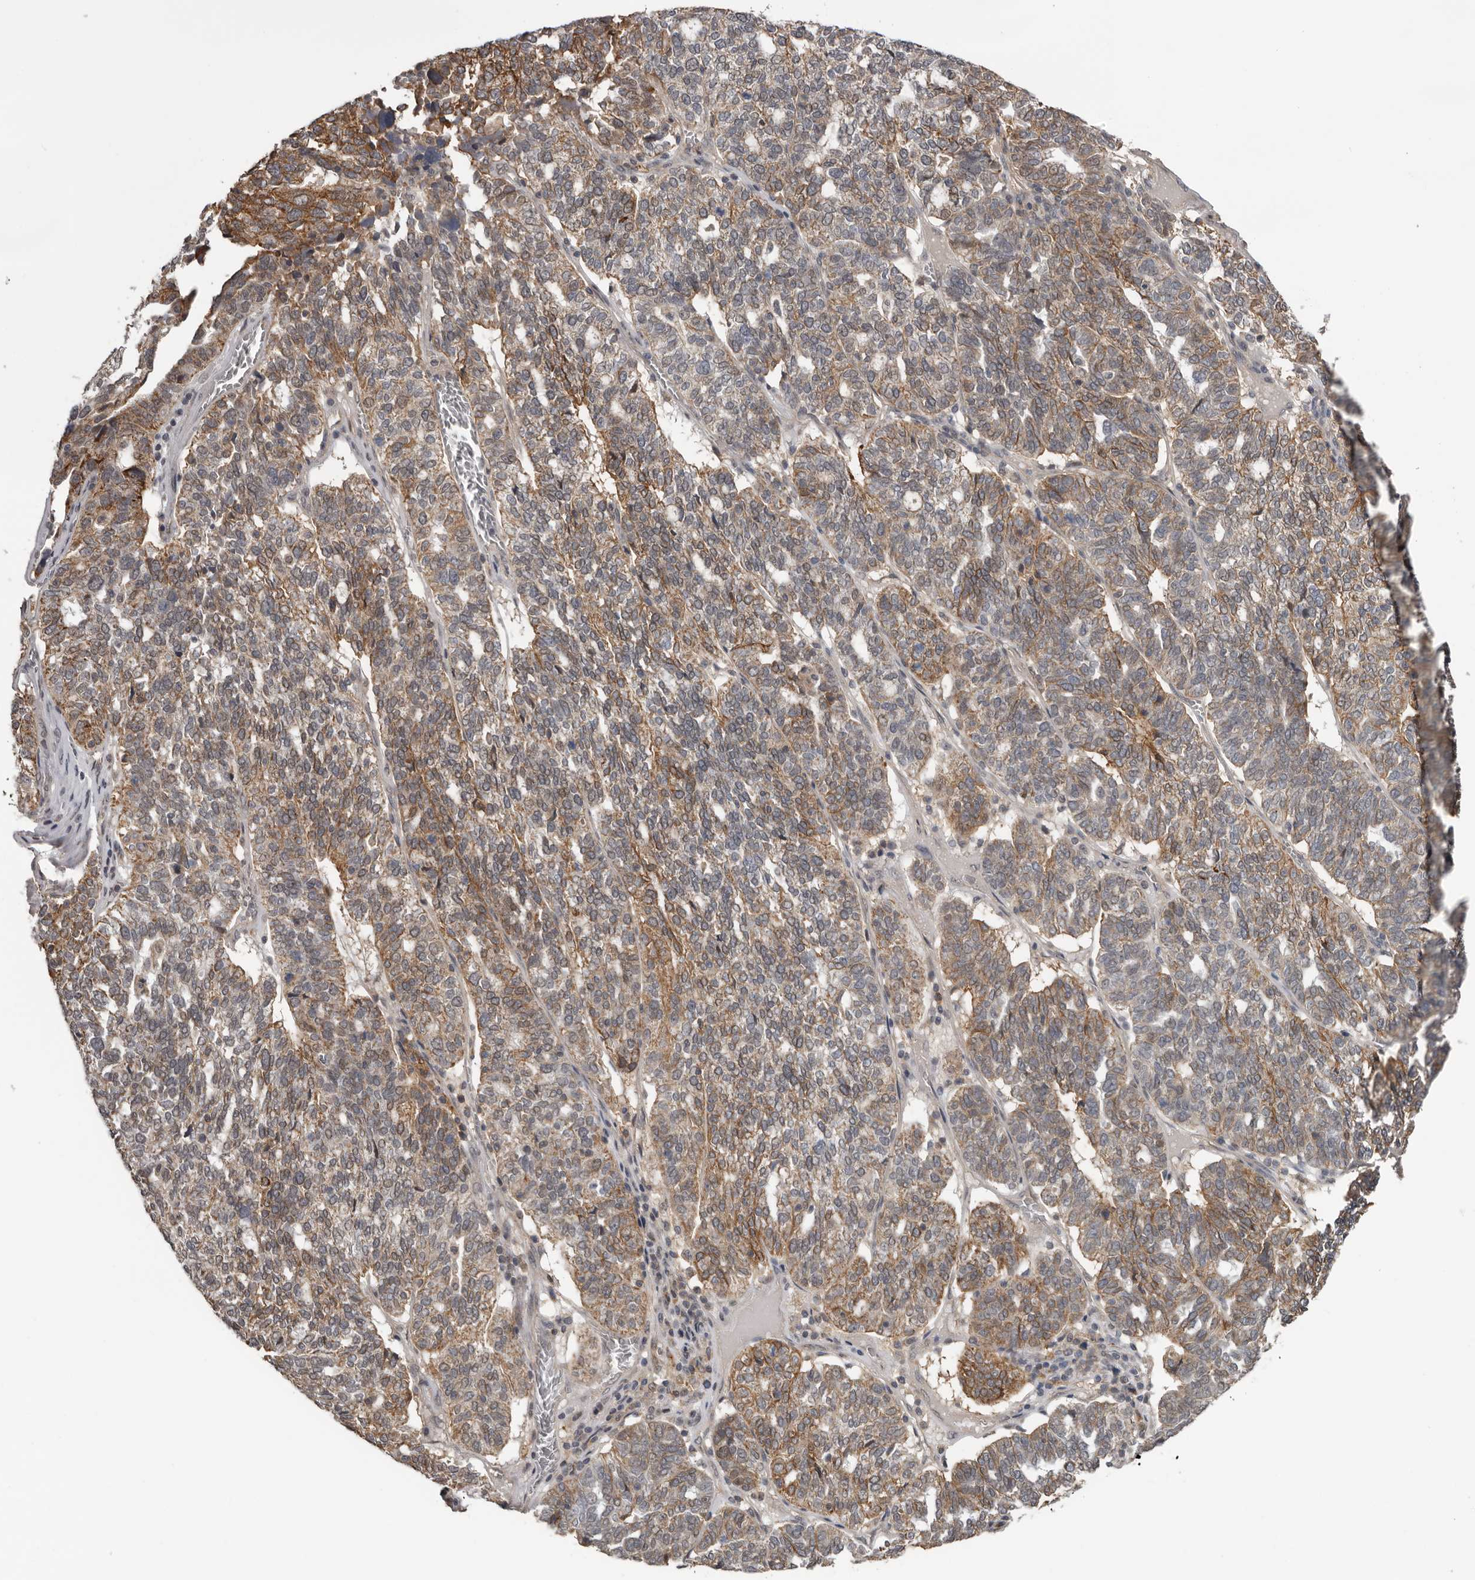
{"staining": {"intensity": "moderate", "quantity": "25%-75%", "location": "cytoplasmic/membranous"}, "tissue": "ovarian cancer", "cell_type": "Tumor cells", "image_type": "cancer", "snomed": [{"axis": "morphology", "description": "Cystadenocarcinoma, serous, NOS"}, {"axis": "topography", "description": "Ovary"}], "caption": "Protein analysis of ovarian cancer (serous cystadenocarcinoma) tissue reveals moderate cytoplasmic/membranous staining in approximately 25%-75% of tumor cells.", "gene": "MOGAT2", "patient": {"sex": "female", "age": 59}}